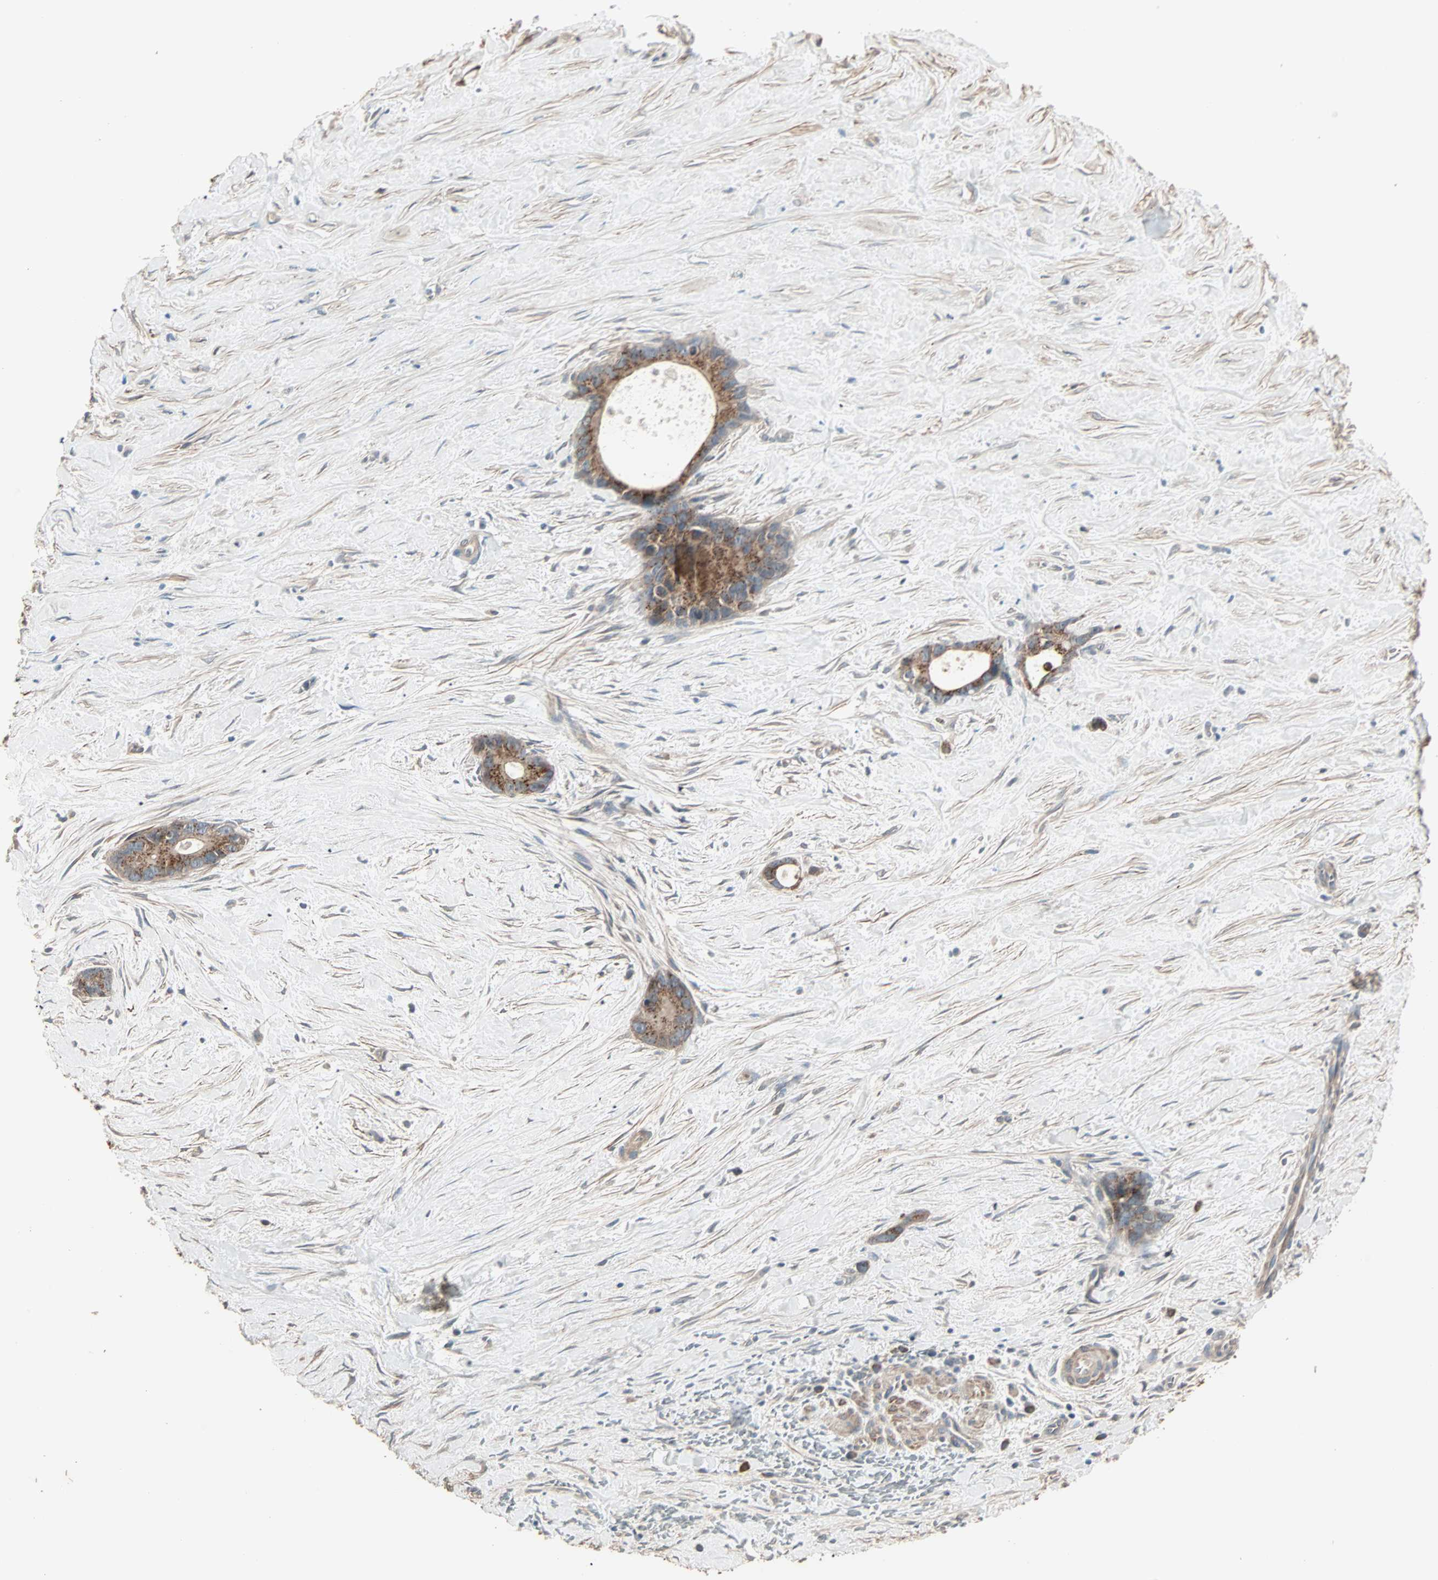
{"staining": {"intensity": "moderate", "quantity": ">75%", "location": "cytoplasmic/membranous"}, "tissue": "liver cancer", "cell_type": "Tumor cells", "image_type": "cancer", "snomed": [{"axis": "morphology", "description": "Cholangiocarcinoma"}, {"axis": "topography", "description": "Liver"}], "caption": "Immunohistochemical staining of liver cancer exhibits medium levels of moderate cytoplasmic/membranous staining in approximately >75% of tumor cells.", "gene": "GALNT3", "patient": {"sex": "female", "age": 55}}